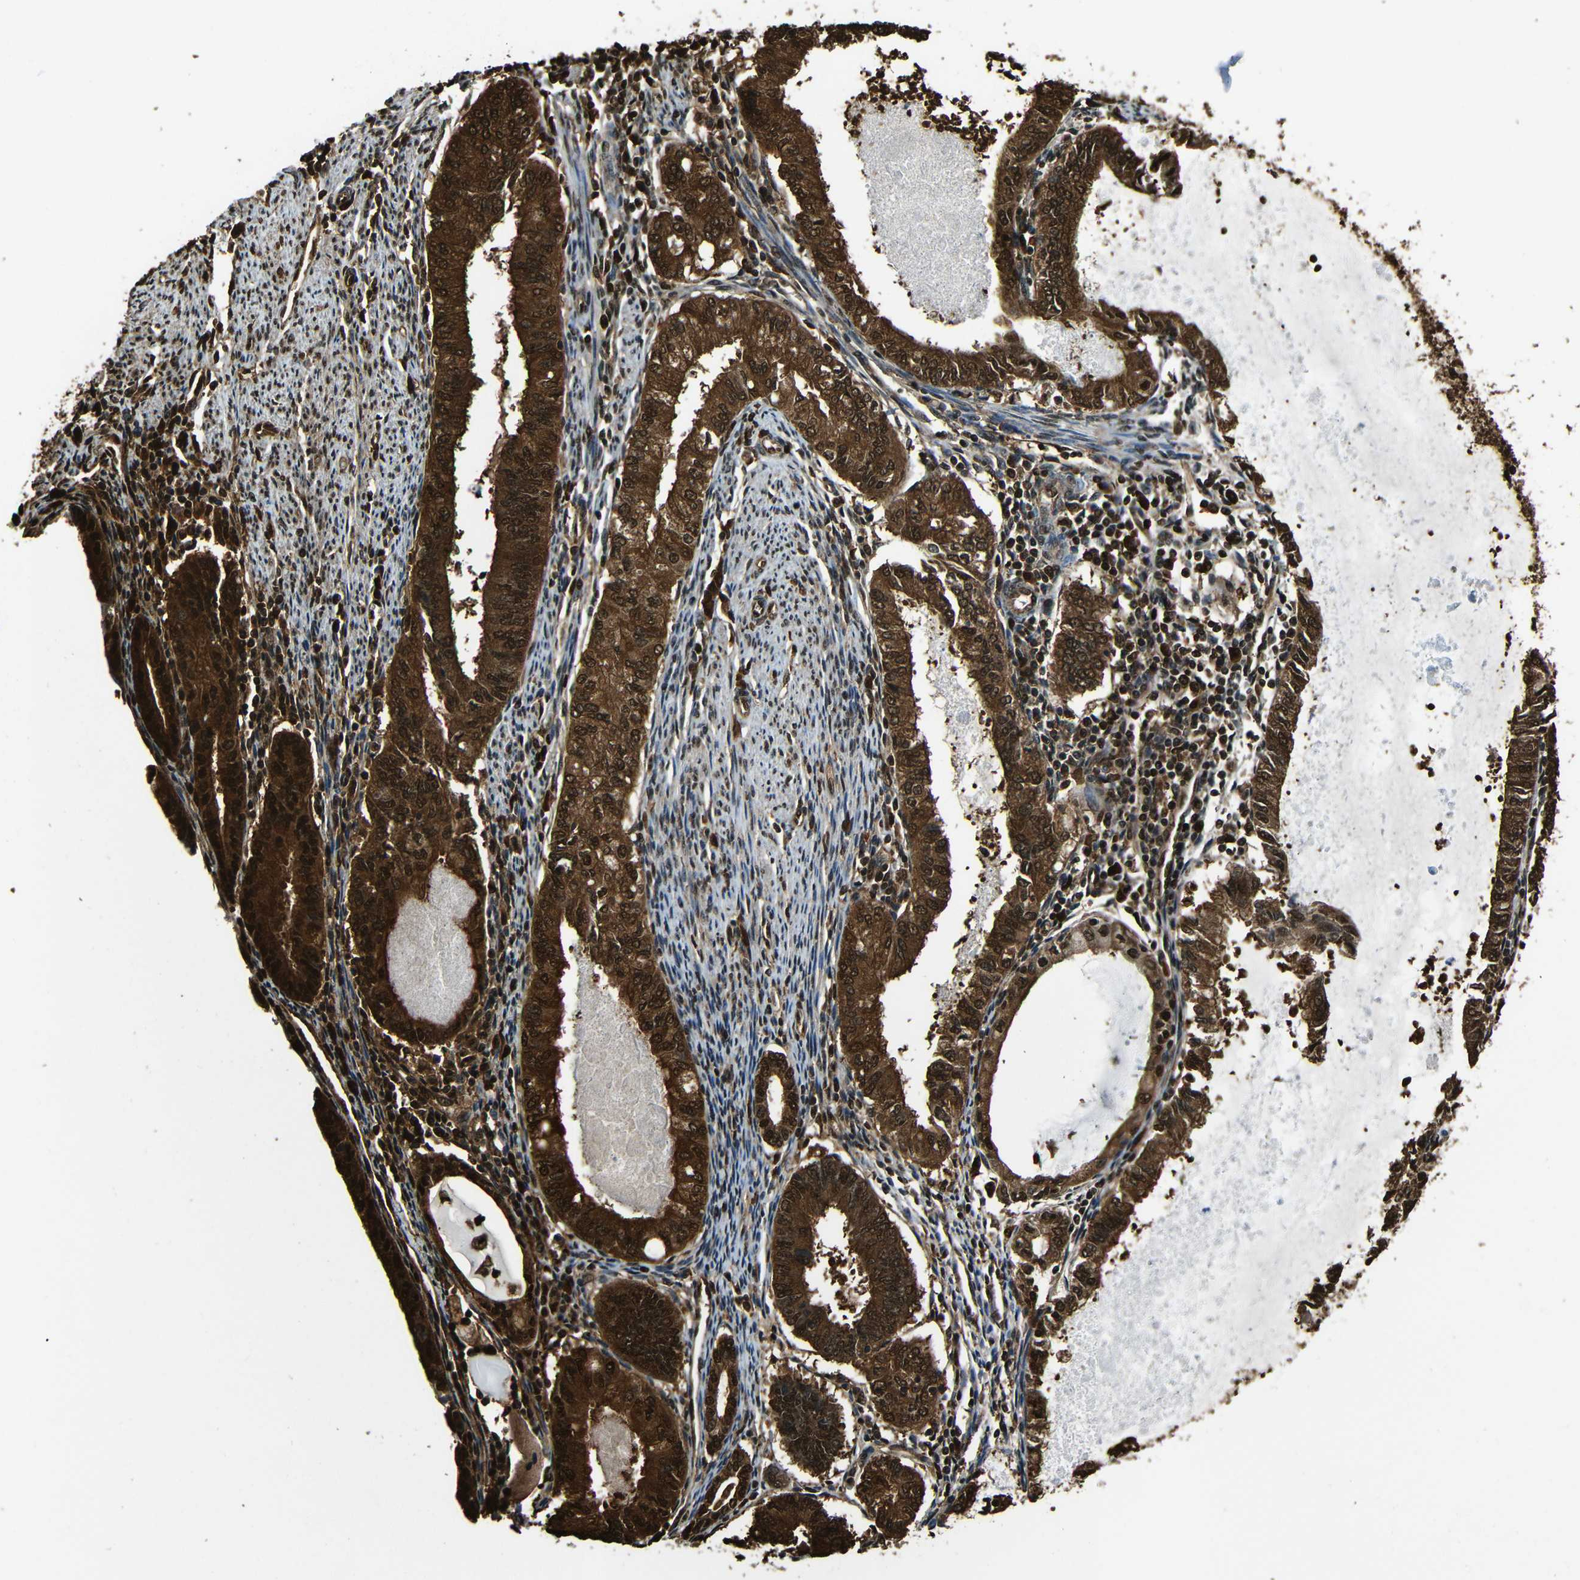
{"staining": {"intensity": "strong", "quantity": ">75%", "location": "cytoplasmic/membranous,nuclear"}, "tissue": "endometrial cancer", "cell_type": "Tumor cells", "image_type": "cancer", "snomed": [{"axis": "morphology", "description": "Adenocarcinoma, NOS"}, {"axis": "topography", "description": "Endometrium"}], "caption": "Endometrial cancer (adenocarcinoma) stained for a protein exhibits strong cytoplasmic/membranous and nuclear positivity in tumor cells.", "gene": "VCP", "patient": {"sex": "female", "age": 86}}